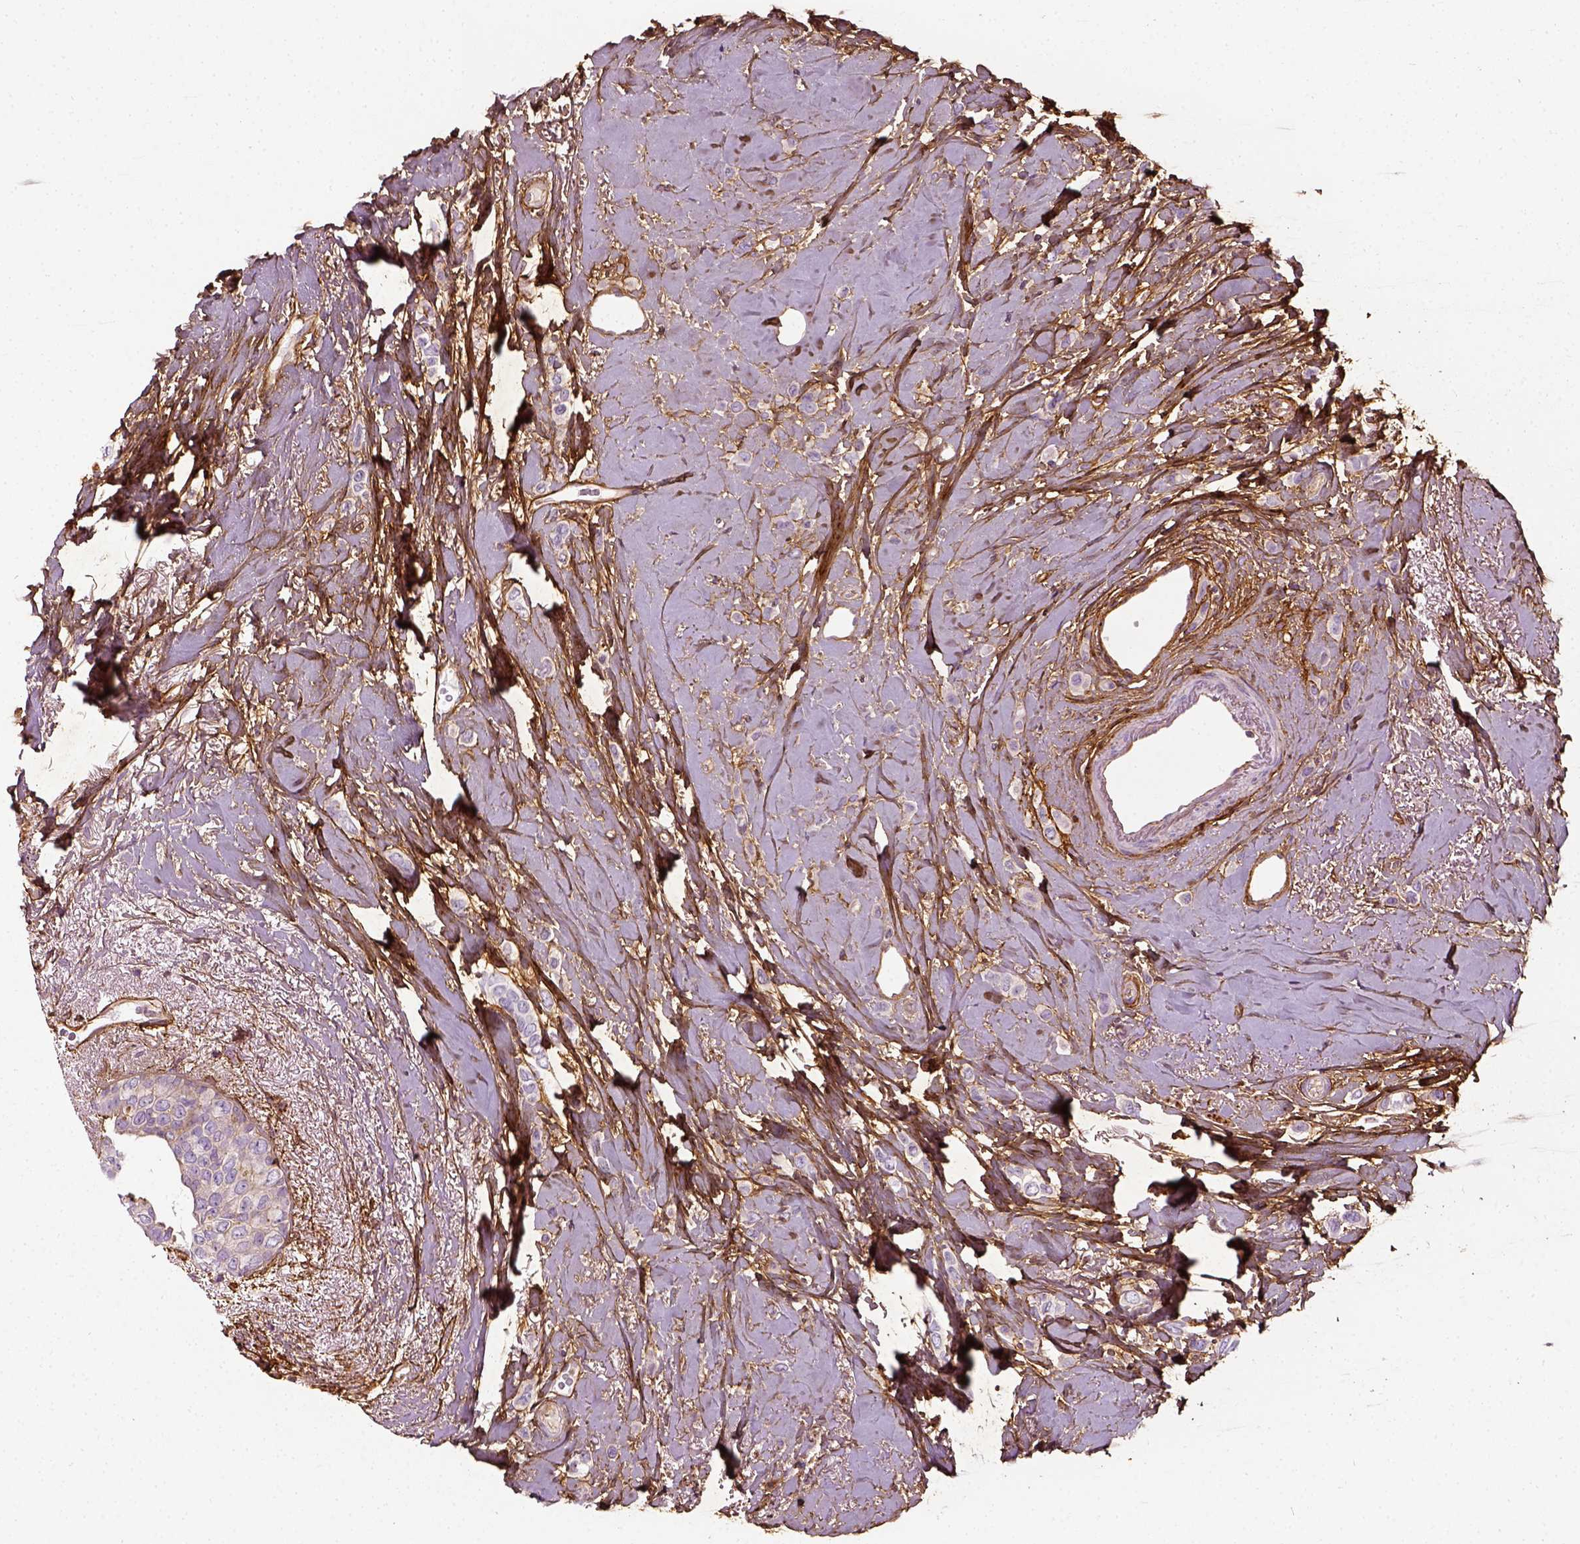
{"staining": {"intensity": "negative", "quantity": "none", "location": "none"}, "tissue": "breast cancer", "cell_type": "Tumor cells", "image_type": "cancer", "snomed": [{"axis": "morphology", "description": "Lobular carcinoma"}, {"axis": "topography", "description": "Breast"}], "caption": "This is an IHC image of breast cancer. There is no positivity in tumor cells.", "gene": "COL6A2", "patient": {"sex": "female", "age": 66}}